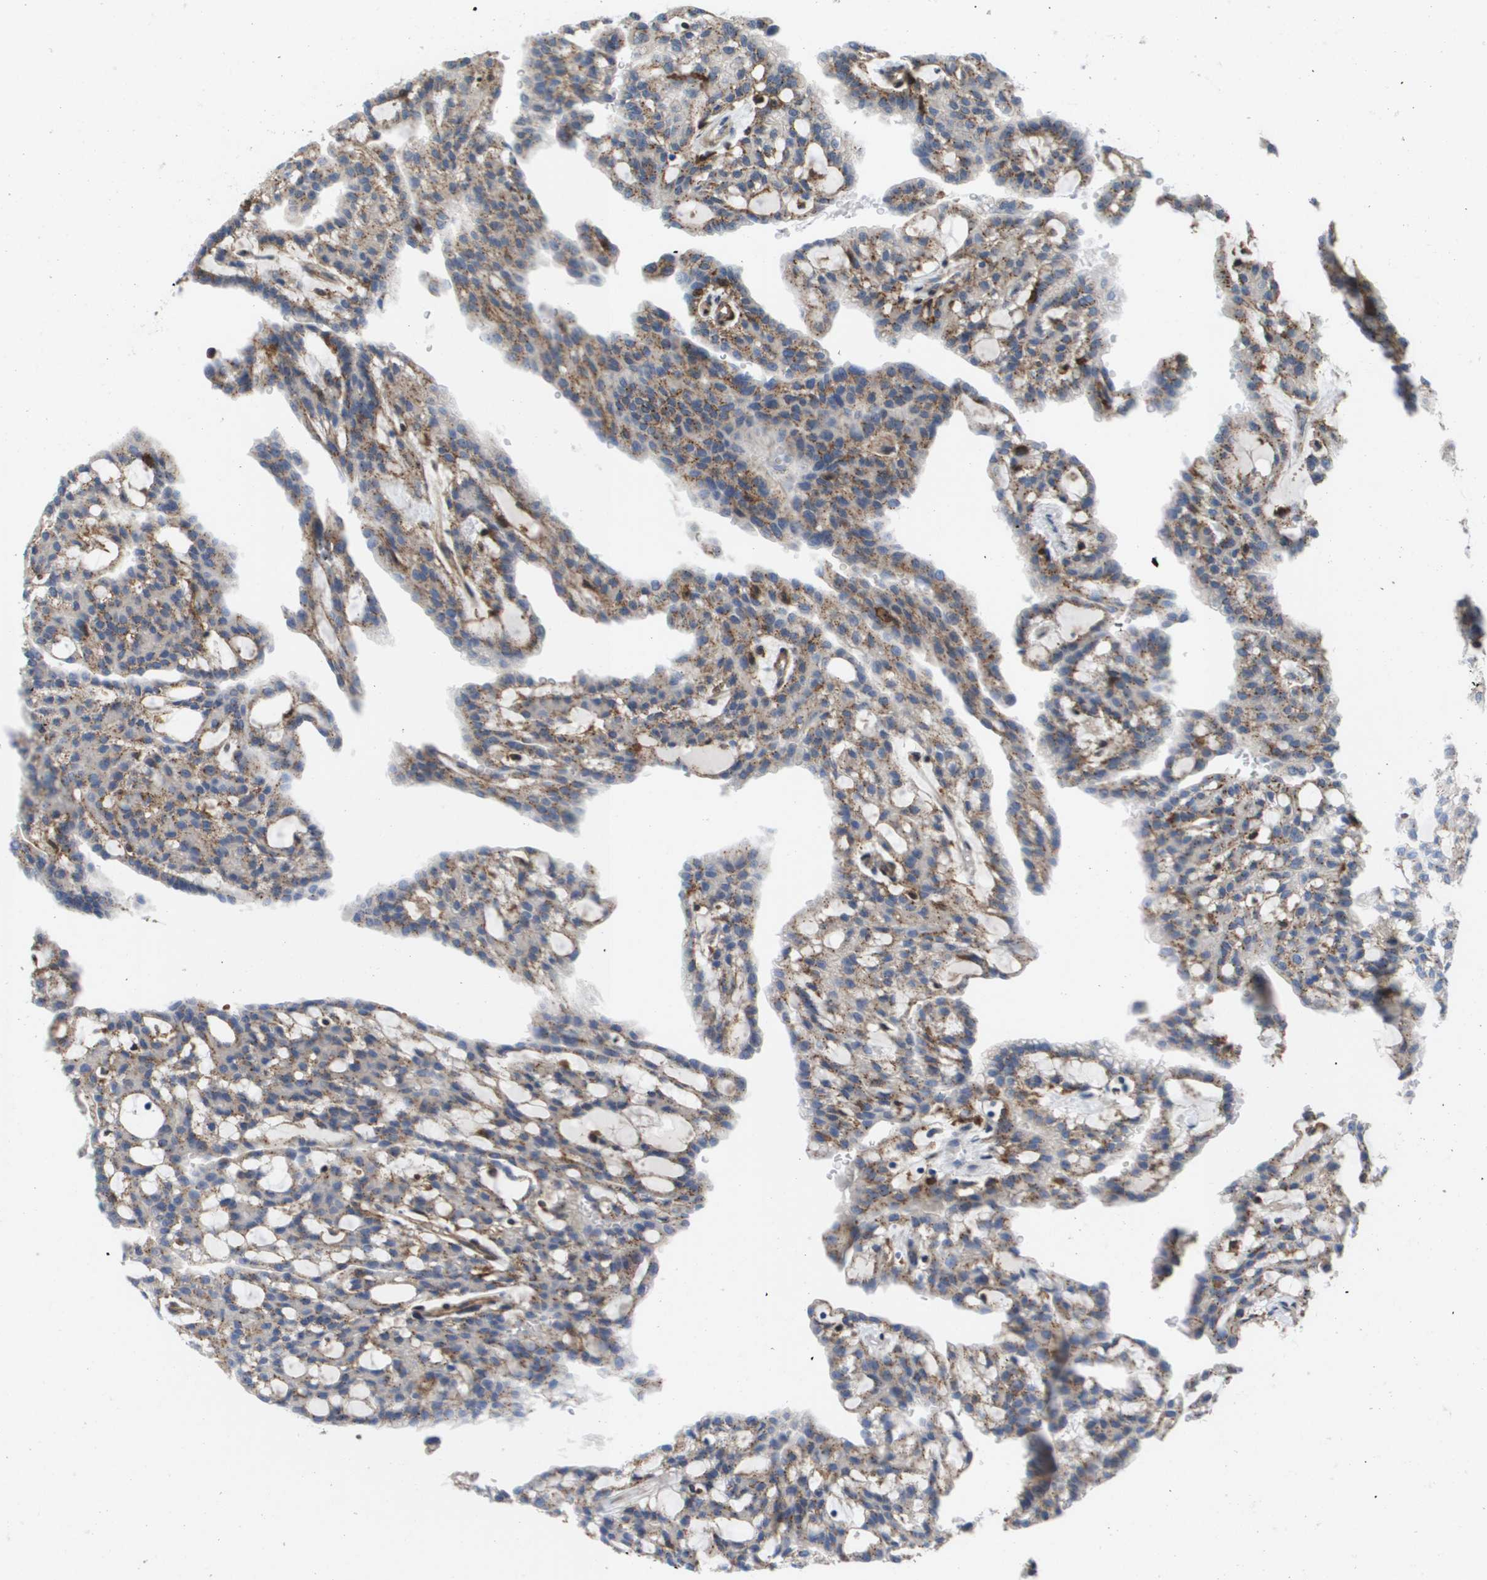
{"staining": {"intensity": "moderate", "quantity": ">75%", "location": "cytoplasmic/membranous"}, "tissue": "renal cancer", "cell_type": "Tumor cells", "image_type": "cancer", "snomed": [{"axis": "morphology", "description": "Adenocarcinoma, NOS"}, {"axis": "topography", "description": "Kidney"}], "caption": "Renal cancer stained with IHC reveals moderate cytoplasmic/membranous expression in about >75% of tumor cells.", "gene": "SLC37A2", "patient": {"sex": "male", "age": 63}}